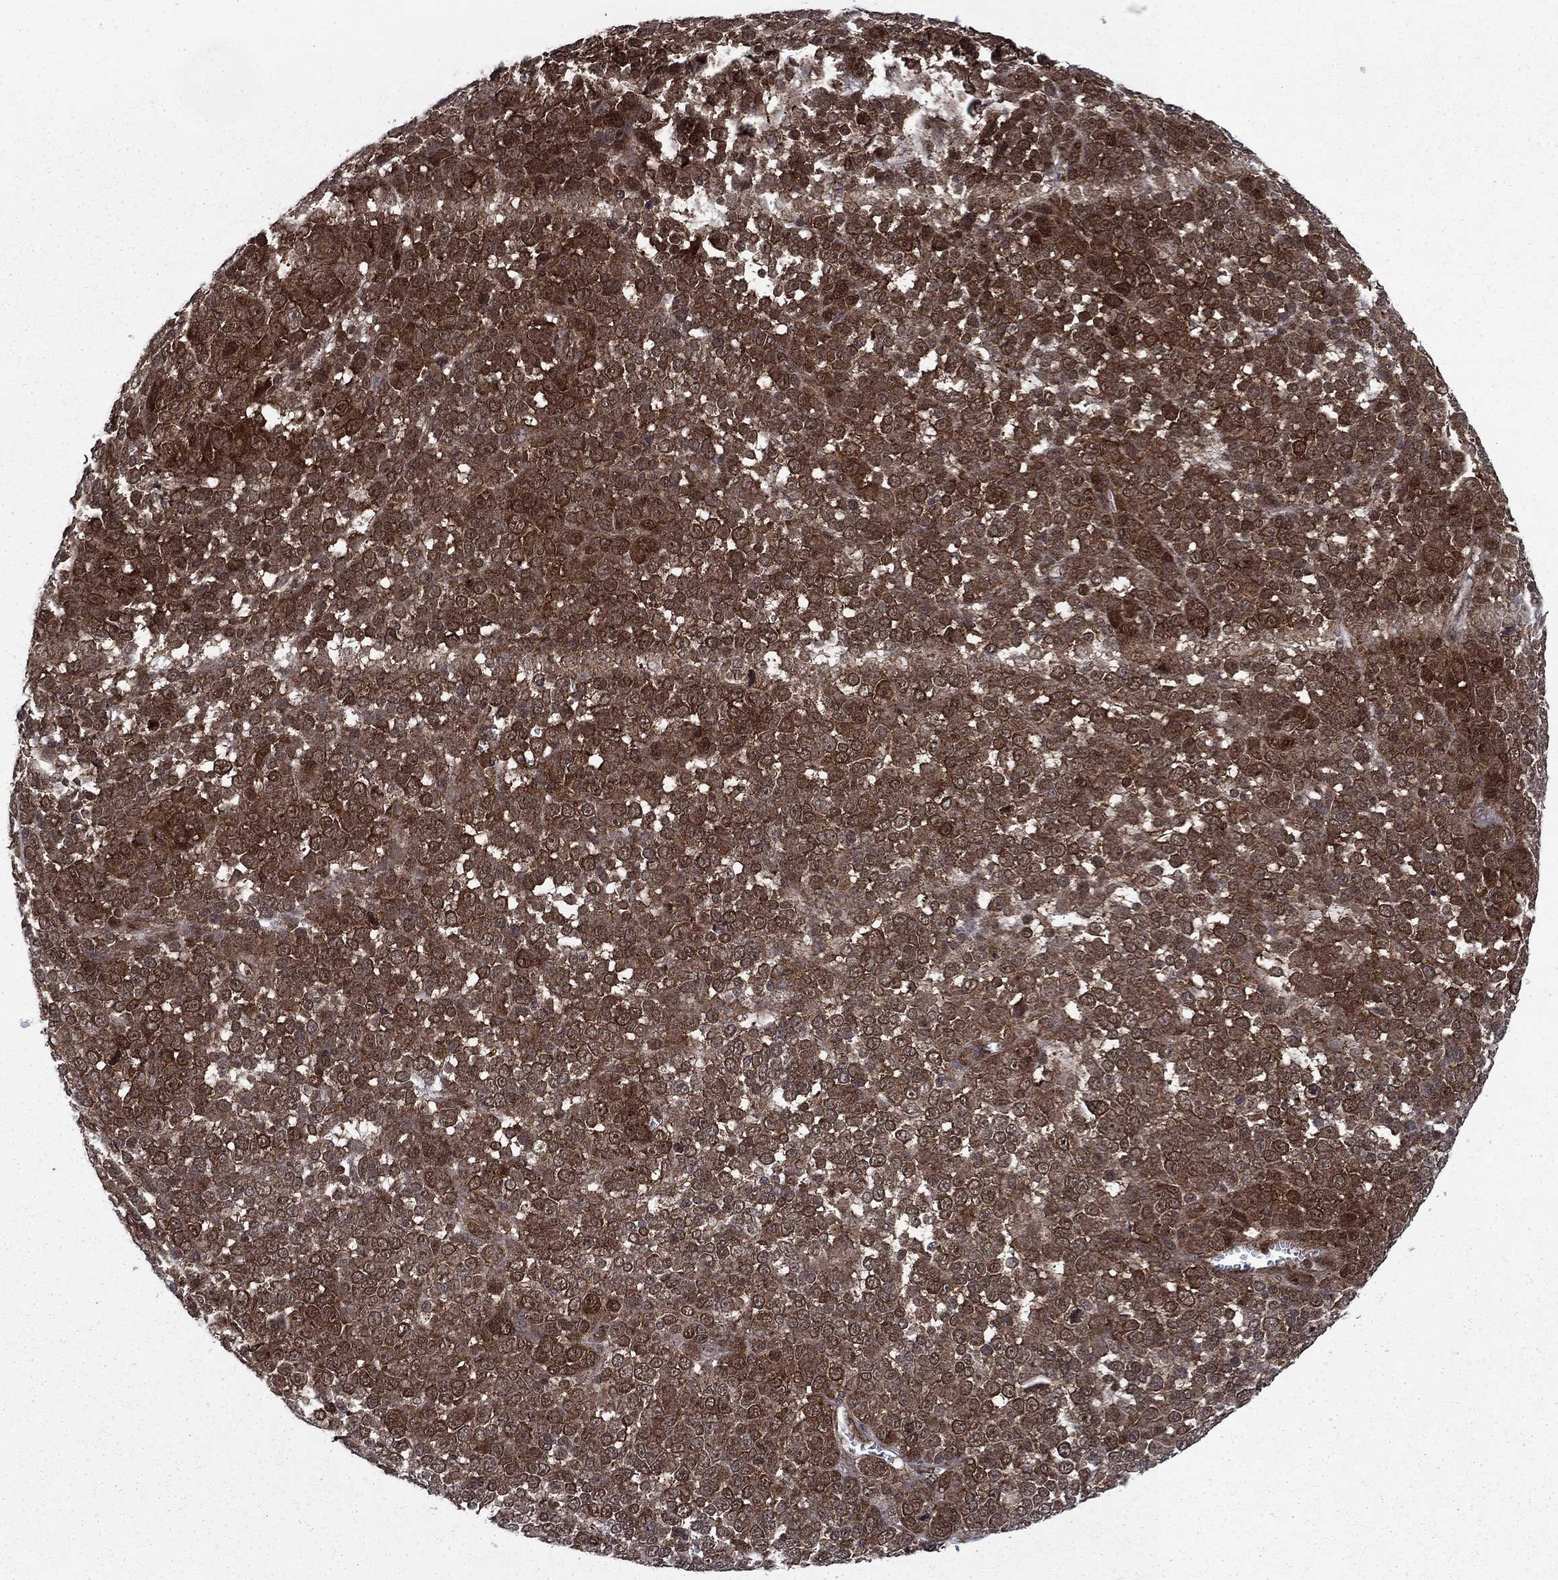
{"staining": {"intensity": "moderate", "quantity": ">75%", "location": "cytoplasmic/membranous,nuclear"}, "tissue": "melanoma", "cell_type": "Tumor cells", "image_type": "cancer", "snomed": [{"axis": "morphology", "description": "Malignant melanoma, NOS"}, {"axis": "topography", "description": "Skin"}], "caption": "This photomicrograph demonstrates IHC staining of human malignant melanoma, with medium moderate cytoplasmic/membranous and nuclear expression in approximately >75% of tumor cells.", "gene": "DNAJA1", "patient": {"sex": "female", "age": 95}}